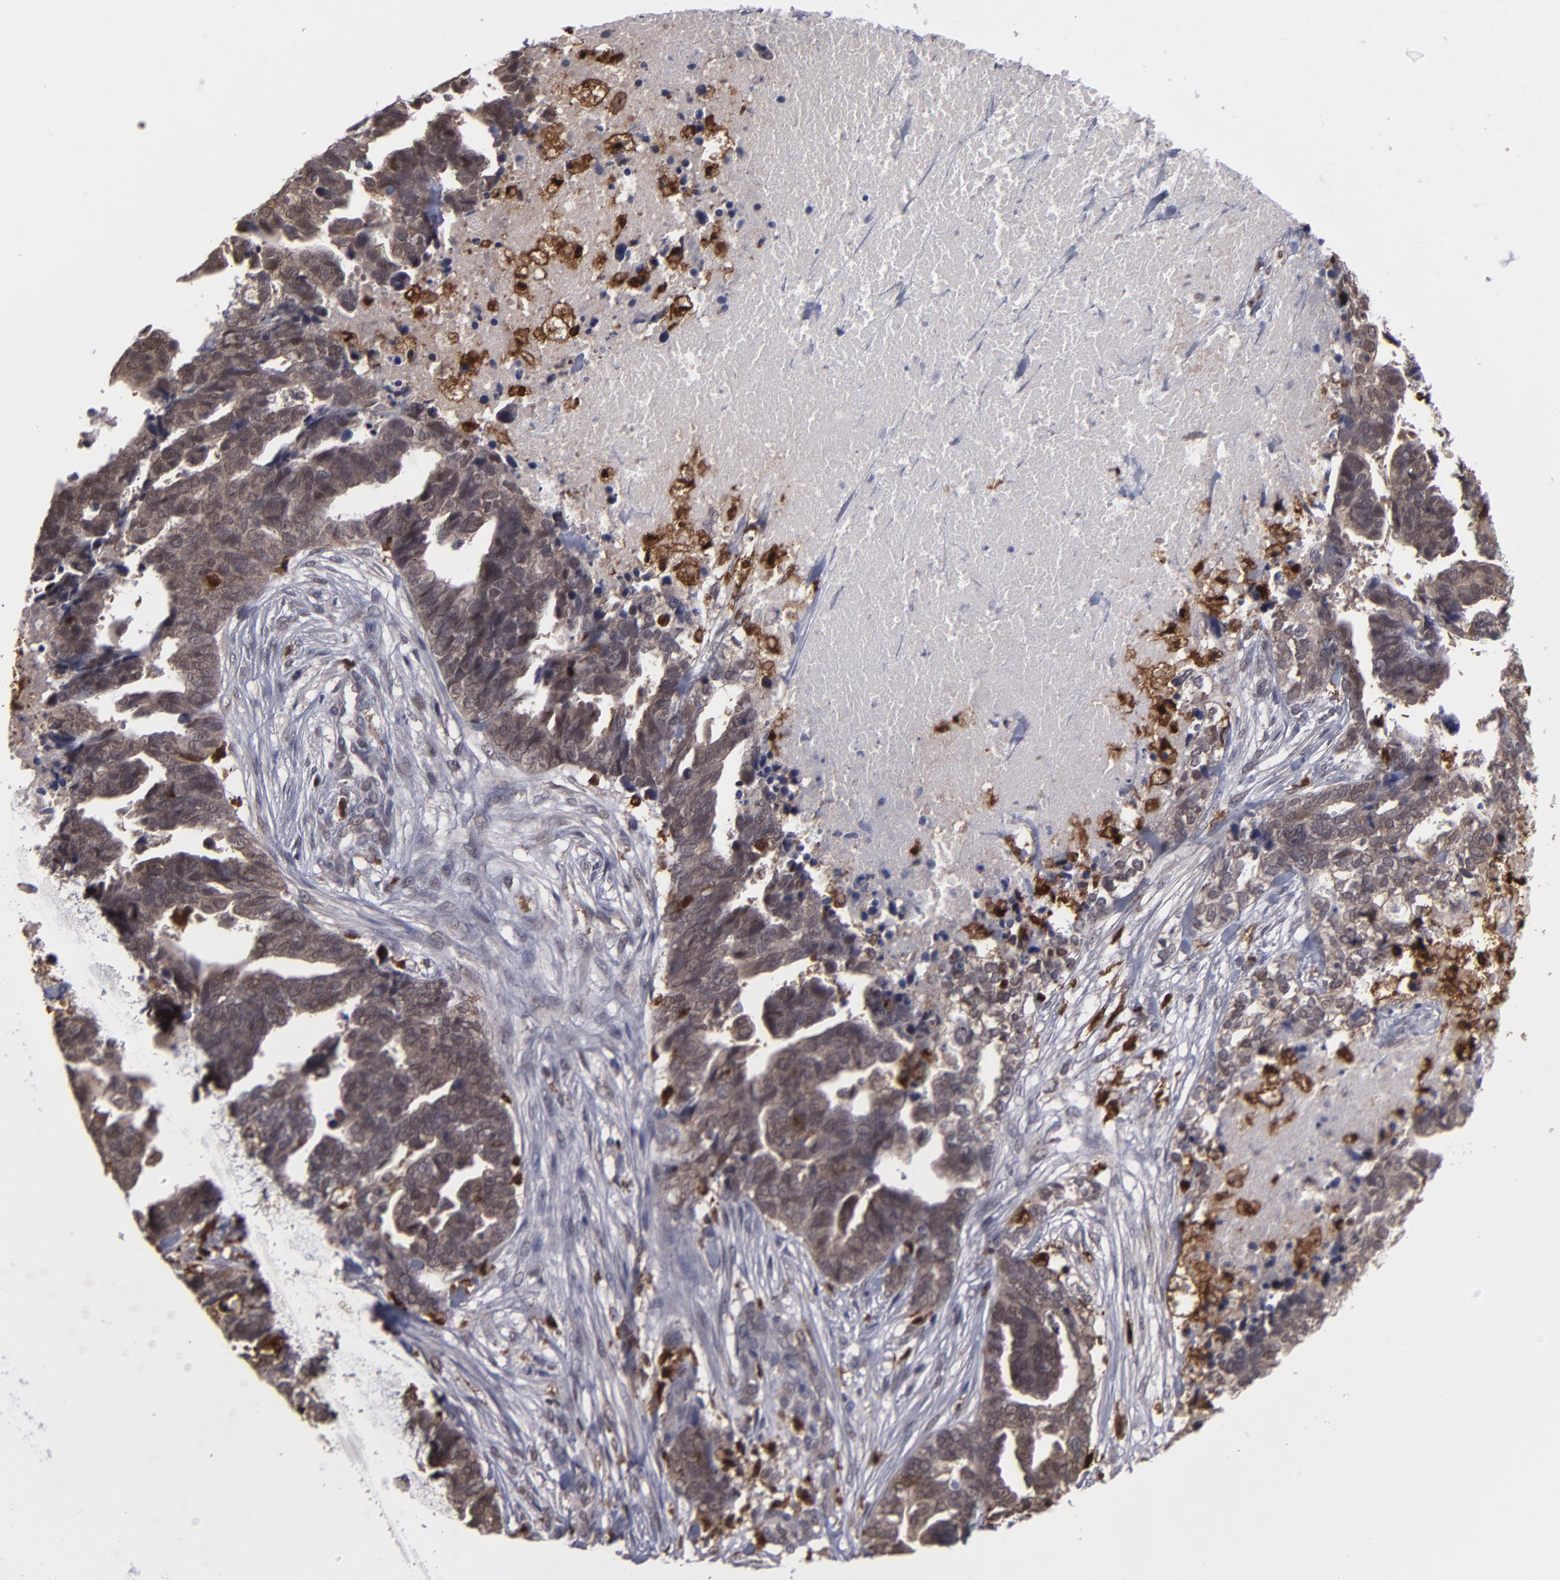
{"staining": {"intensity": "weak", "quantity": ">75%", "location": "cytoplasmic/membranous,nuclear"}, "tissue": "ovarian cancer", "cell_type": "Tumor cells", "image_type": "cancer", "snomed": [{"axis": "morphology", "description": "Normal tissue, NOS"}, {"axis": "morphology", "description": "Cystadenocarcinoma, serous, NOS"}, {"axis": "topography", "description": "Fallopian tube"}, {"axis": "topography", "description": "Ovary"}], "caption": "This image displays immunohistochemistry (IHC) staining of human ovarian cancer (serous cystadenocarcinoma), with low weak cytoplasmic/membranous and nuclear expression in approximately >75% of tumor cells.", "gene": "GRB2", "patient": {"sex": "female", "age": 56}}